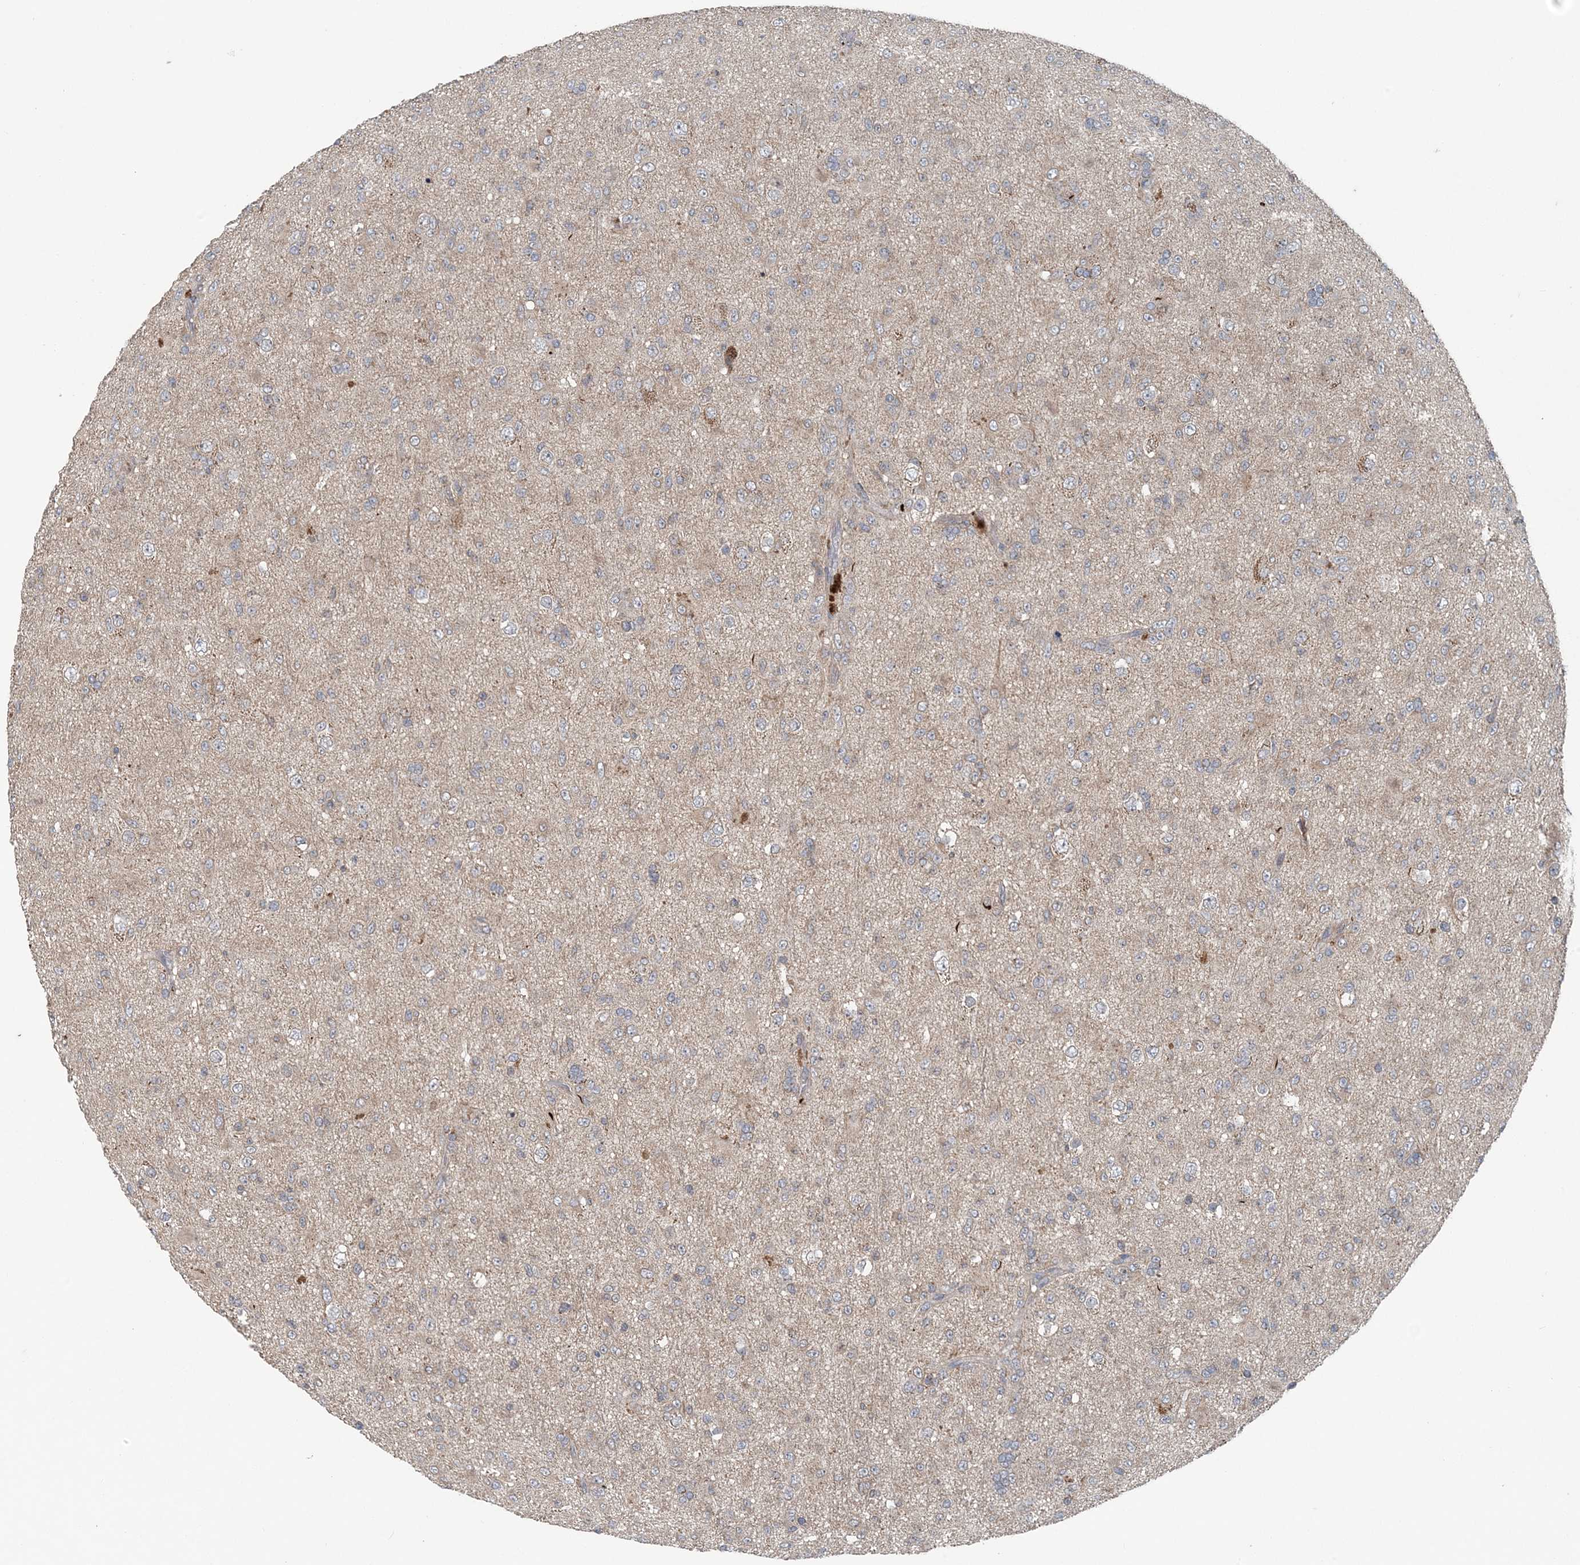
{"staining": {"intensity": "negative", "quantity": "none", "location": "none"}, "tissue": "glioma", "cell_type": "Tumor cells", "image_type": "cancer", "snomed": [{"axis": "morphology", "description": "Glioma, malignant, Low grade"}, {"axis": "topography", "description": "Brain"}], "caption": "DAB immunohistochemical staining of glioma exhibits no significant positivity in tumor cells. (Brightfield microscopy of DAB immunohistochemistry (IHC) at high magnification).", "gene": "MYO9B", "patient": {"sex": "male", "age": 65}}